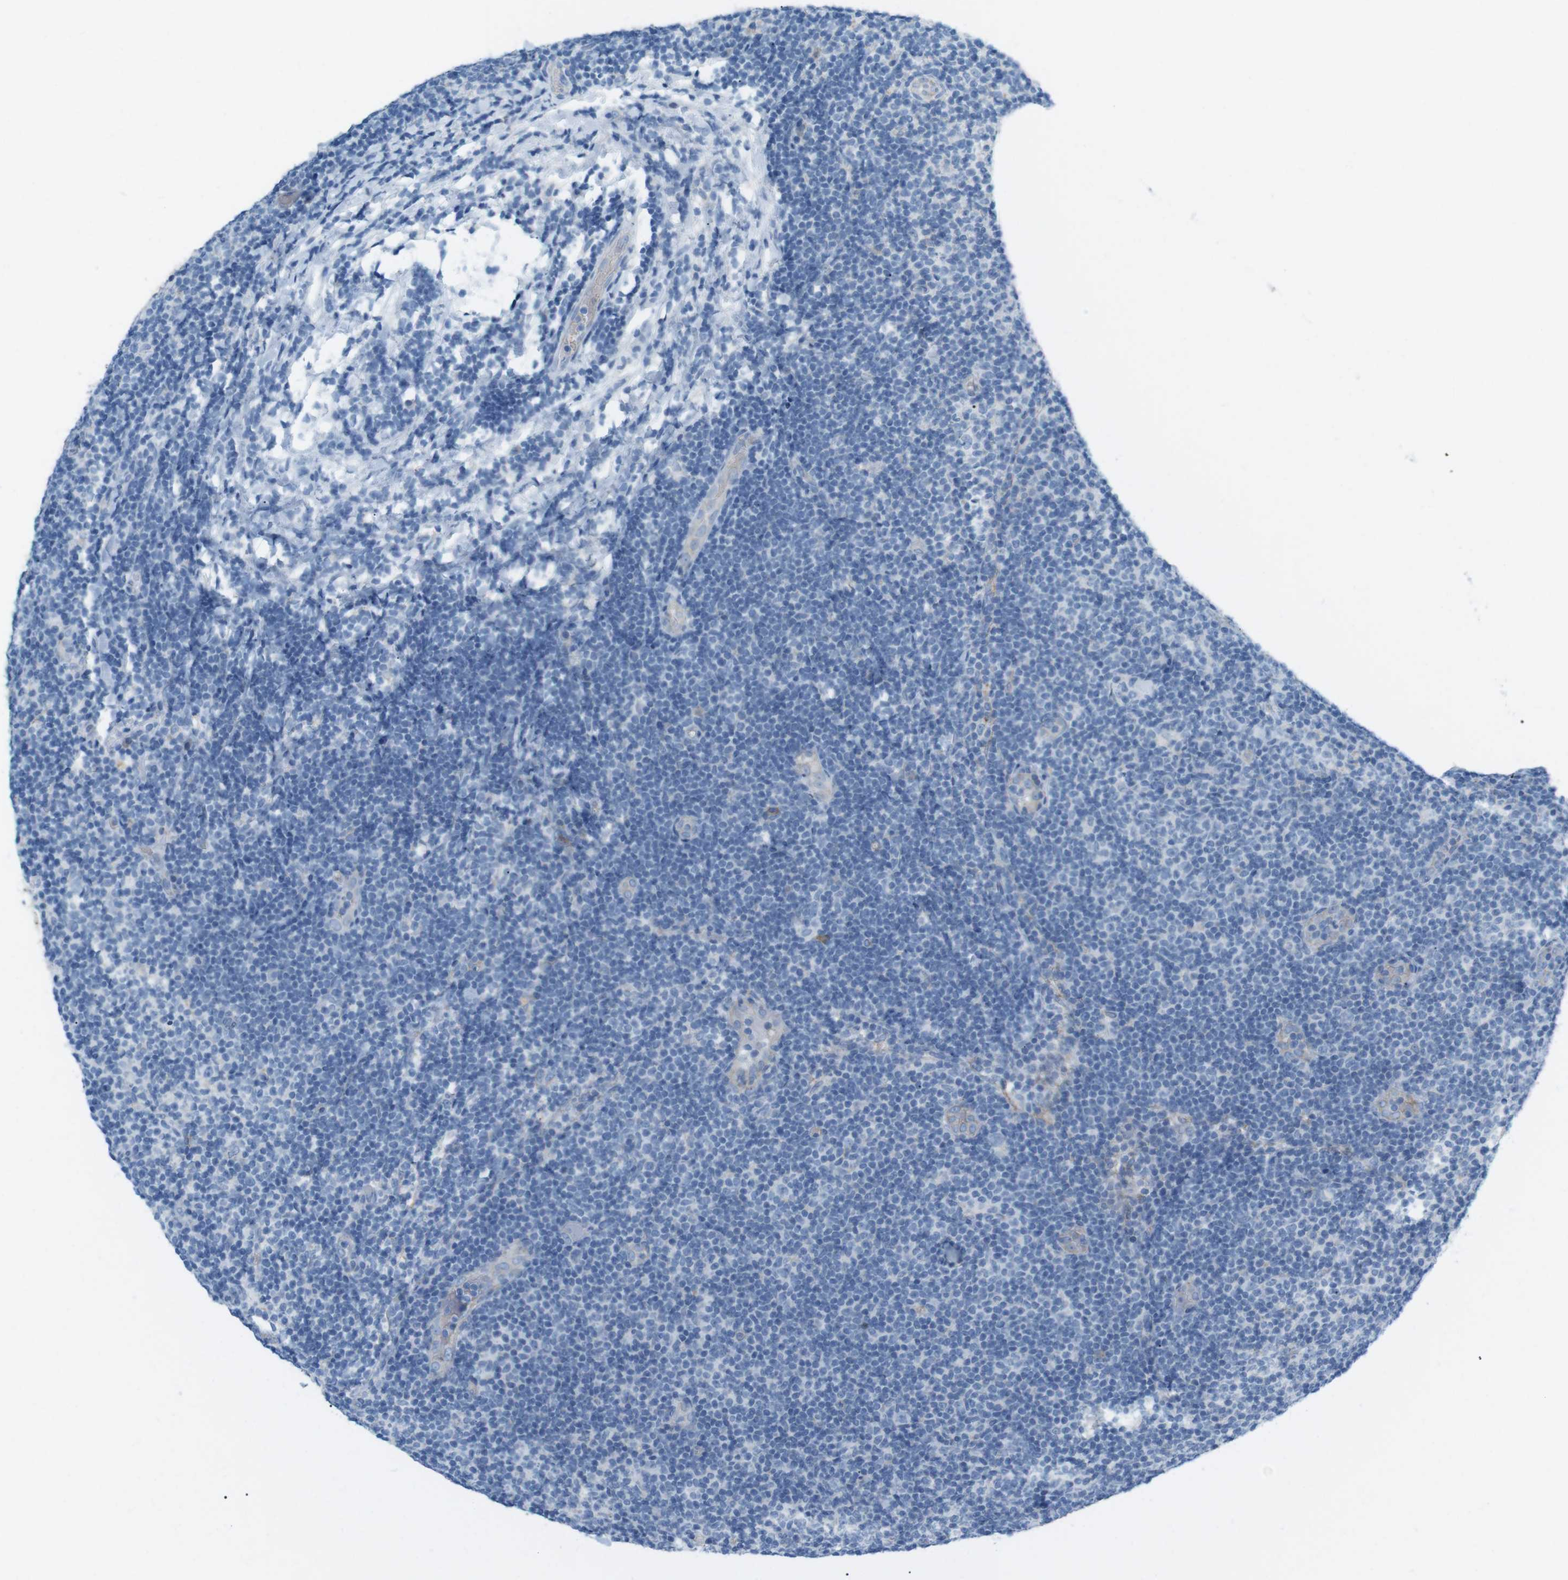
{"staining": {"intensity": "negative", "quantity": "none", "location": "none"}, "tissue": "lymphoma", "cell_type": "Tumor cells", "image_type": "cancer", "snomed": [{"axis": "morphology", "description": "Malignant lymphoma, non-Hodgkin's type, Low grade"}, {"axis": "topography", "description": "Lymph node"}], "caption": "A high-resolution histopathology image shows immunohistochemistry (IHC) staining of low-grade malignant lymphoma, non-Hodgkin's type, which shows no significant expression in tumor cells. Nuclei are stained in blue.", "gene": "VAMP1", "patient": {"sex": "male", "age": 83}}